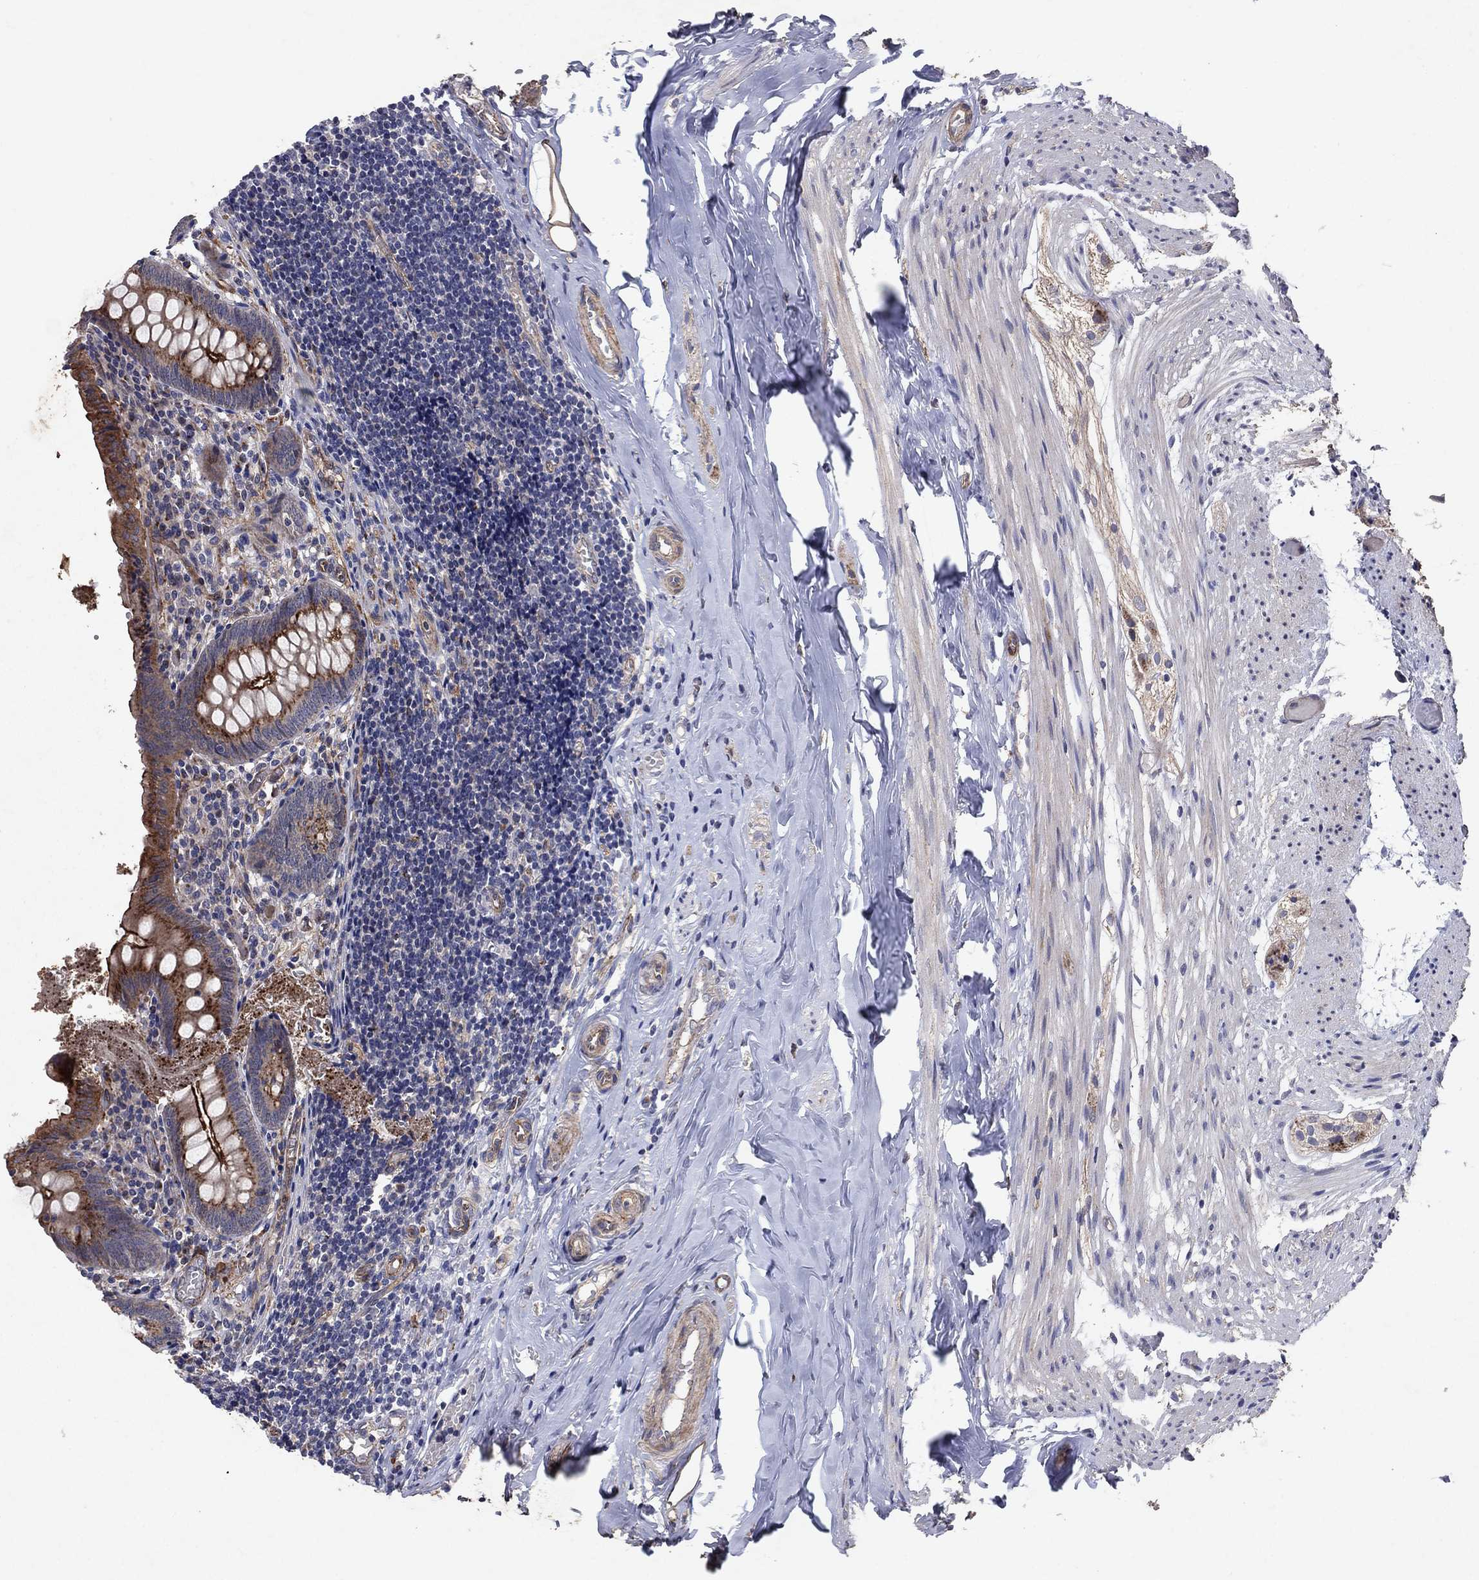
{"staining": {"intensity": "strong", "quantity": "25%-75%", "location": "cytoplasmic/membranous"}, "tissue": "appendix", "cell_type": "Glandular cells", "image_type": "normal", "snomed": [{"axis": "morphology", "description": "Normal tissue, NOS"}, {"axis": "topography", "description": "Appendix"}], "caption": "Brown immunohistochemical staining in benign appendix displays strong cytoplasmic/membranous staining in approximately 25%-75% of glandular cells. (IHC, brightfield microscopy, high magnification).", "gene": "FRG1", "patient": {"sex": "female", "age": 23}}